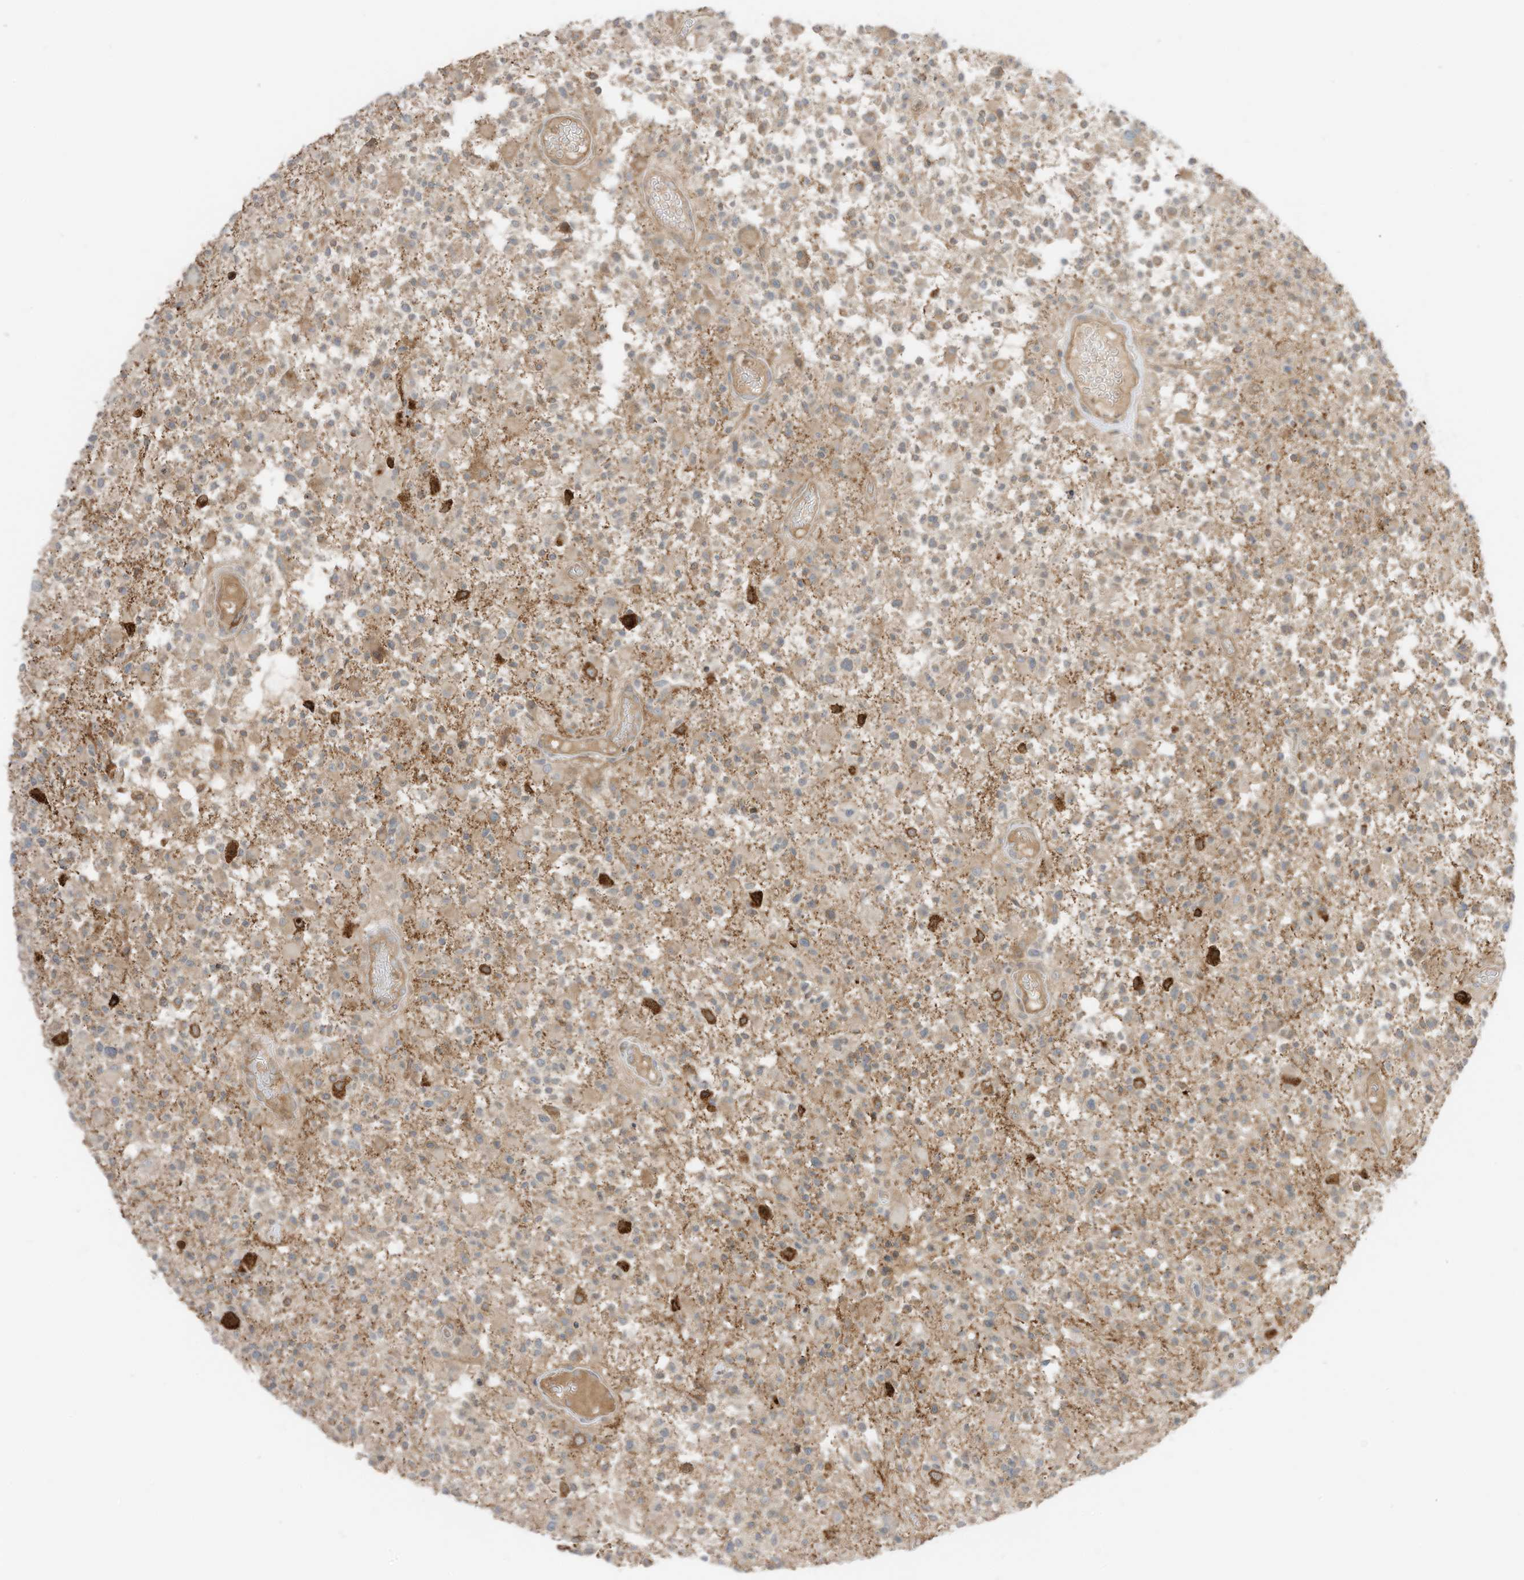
{"staining": {"intensity": "weak", "quantity": "25%-75%", "location": "cytoplasmic/membranous"}, "tissue": "glioma", "cell_type": "Tumor cells", "image_type": "cancer", "snomed": [{"axis": "morphology", "description": "Glioma, malignant, High grade"}, {"axis": "morphology", "description": "Glioblastoma, NOS"}, {"axis": "topography", "description": "Brain"}], "caption": "Tumor cells demonstrate weak cytoplasmic/membranous positivity in approximately 25%-75% of cells in glioblastoma.", "gene": "SLC25A12", "patient": {"sex": "male", "age": 60}}